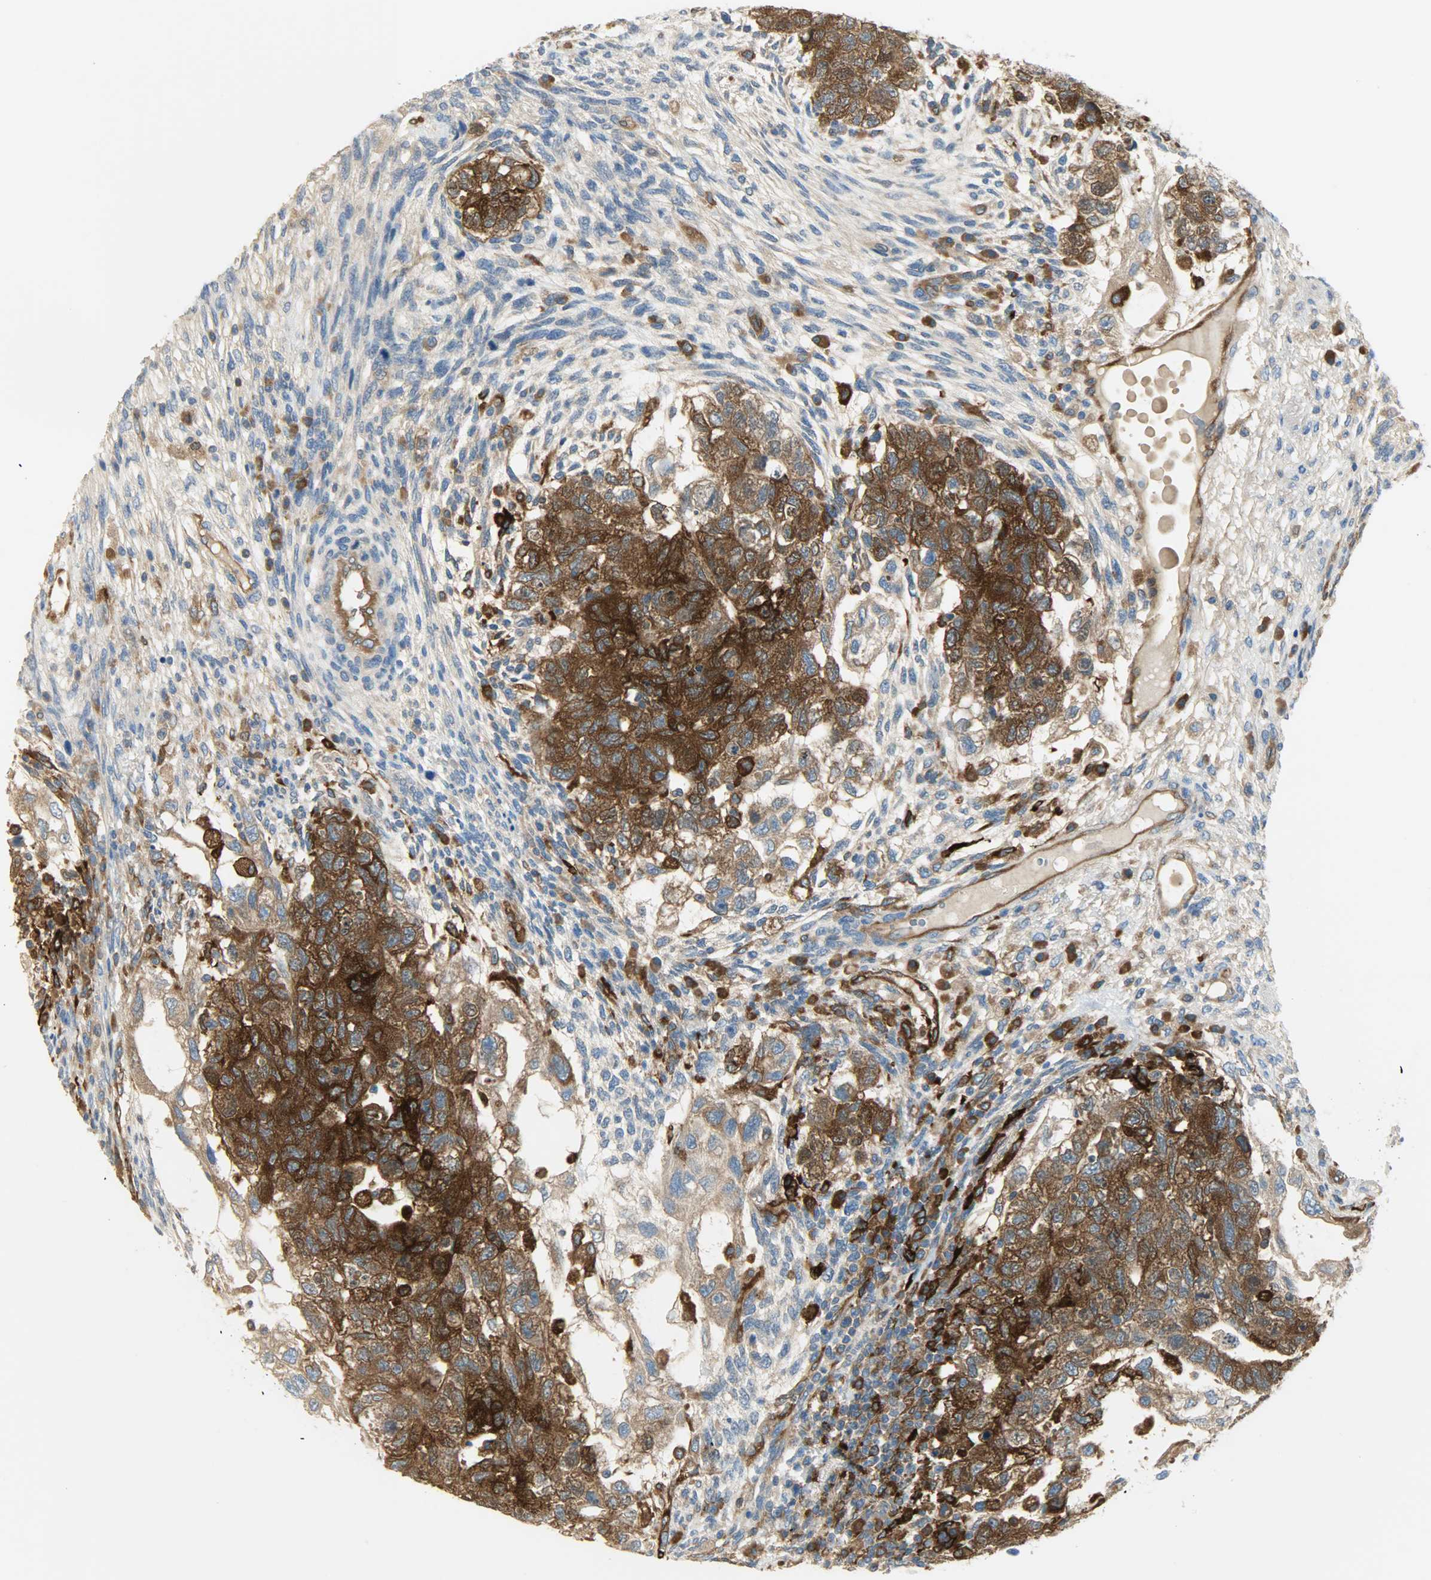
{"staining": {"intensity": "strong", "quantity": ">75%", "location": "cytoplasmic/membranous"}, "tissue": "testis cancer", "cell_type": "Tumor cells", "image_type": "cancer", "snomed": [{"axis": "morphology", "description": "Normal tissue, NOS"}, {"axis": "morphology", "description": "Carcinoma, Embryonal, NOS"}, {"axis": "topography", "description": "Testis"}], "caption": "Immunohistochemical staining of human testis embryonal carcinoma demonstrates strong cytoplasmic/membranous protein positivity in about >75% of tumor cells. The staining was performed using DAB to visualize the protein expression in brown, while the nuclei were stained in blue with hematoxylin (Magnification: 20x).", "gene": "WARS1", "patient": {"sex": "male", "age": 36}}